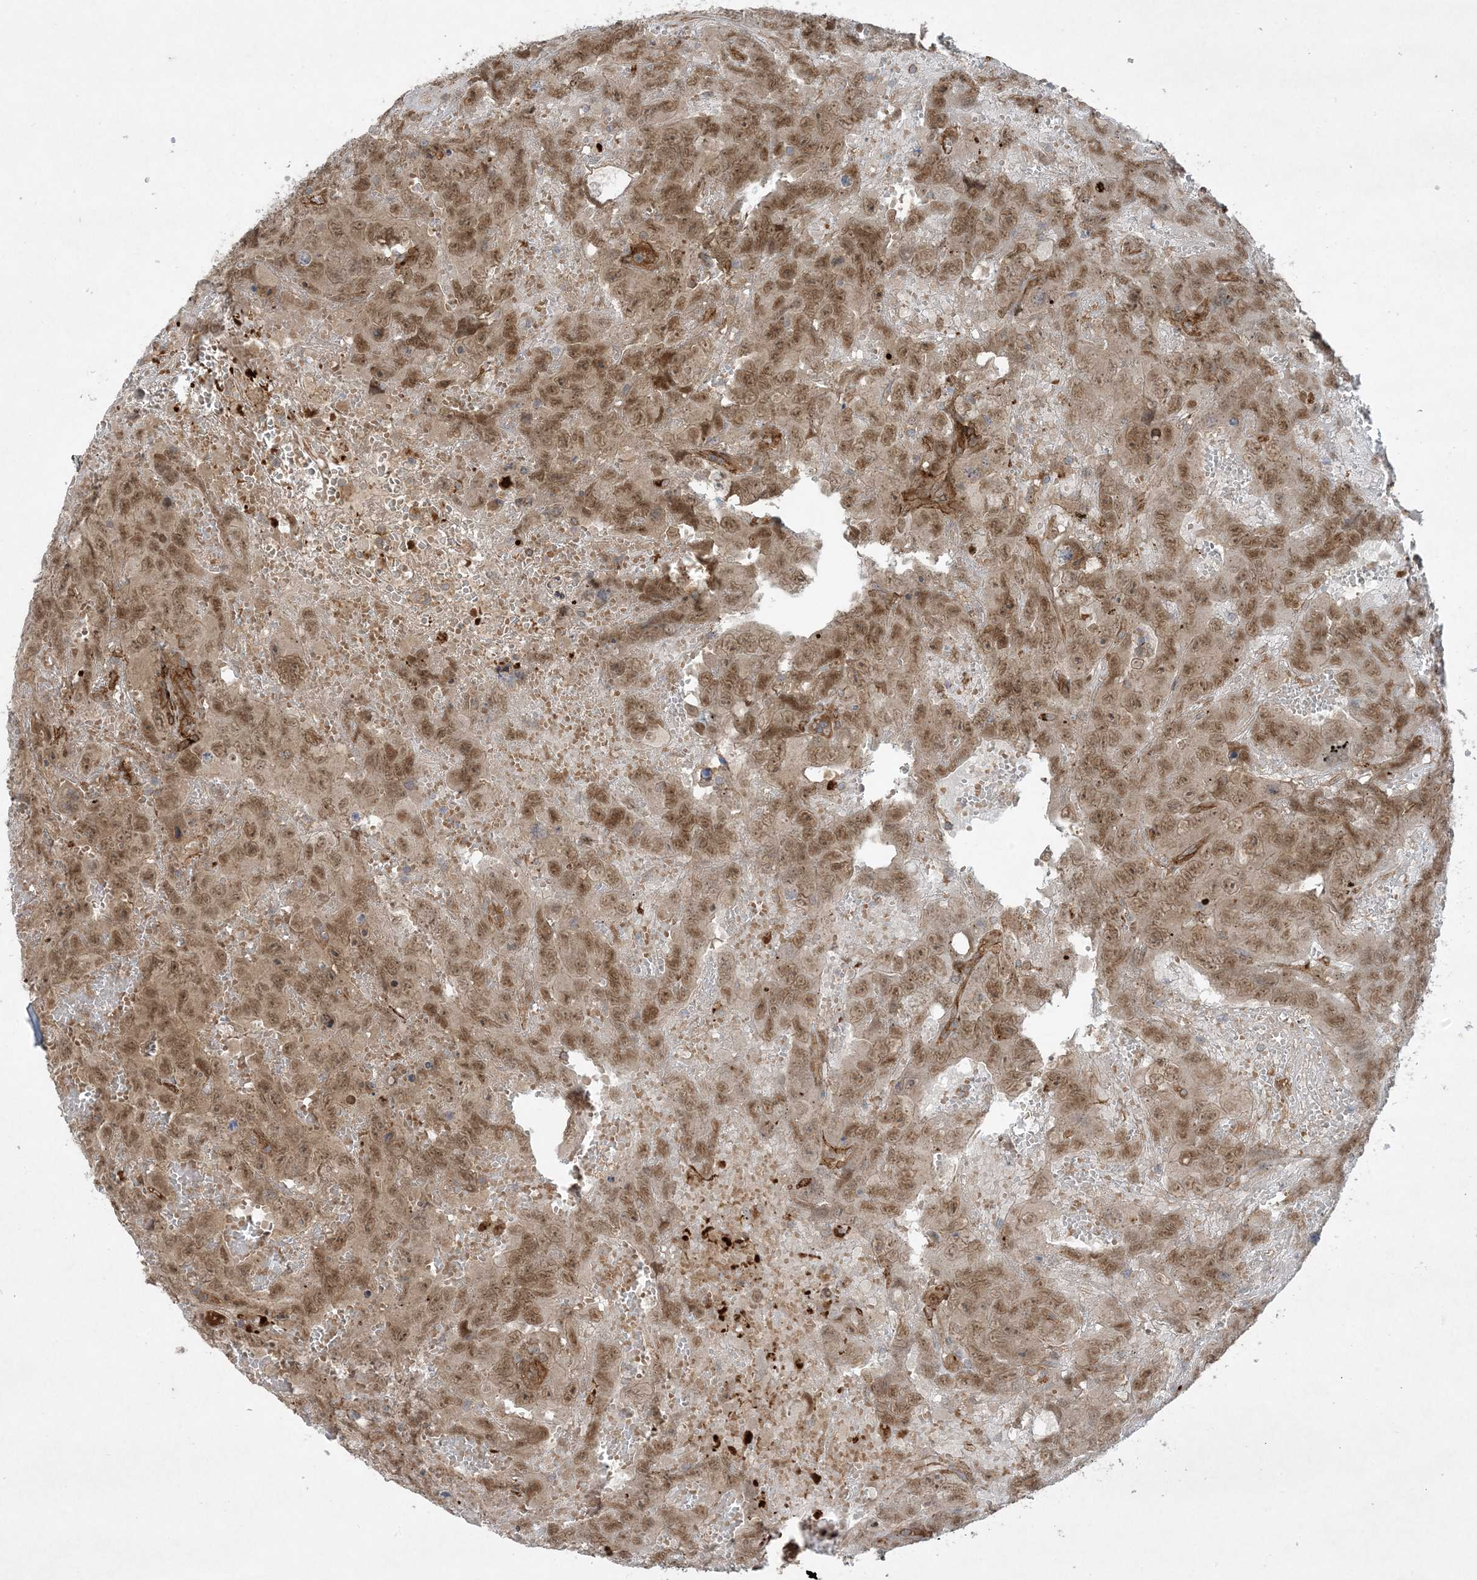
{"staining": {"intensity": "moderate", "quantity": ">75%", "location": "cytoplasmic/membranous,nuclear"}, "tissue": "testis cancer", "cell_type": "Tumor cells", "image_type": "cancer", "snomed": [{"axis": "morphology", "description": "Carcinoma, Embryonal, NOS"}, {"axis": "topography", "description": "Testis"}], "caption": "This photomicrograph shows immunohistochemistry staining of human testis cancer, with medium moderate cytoplasmic/membranous and nuclear positivity in about >75% of tumor cells.", "gene": "STAM2", "patient": {"sex": "male", "age": 45}}